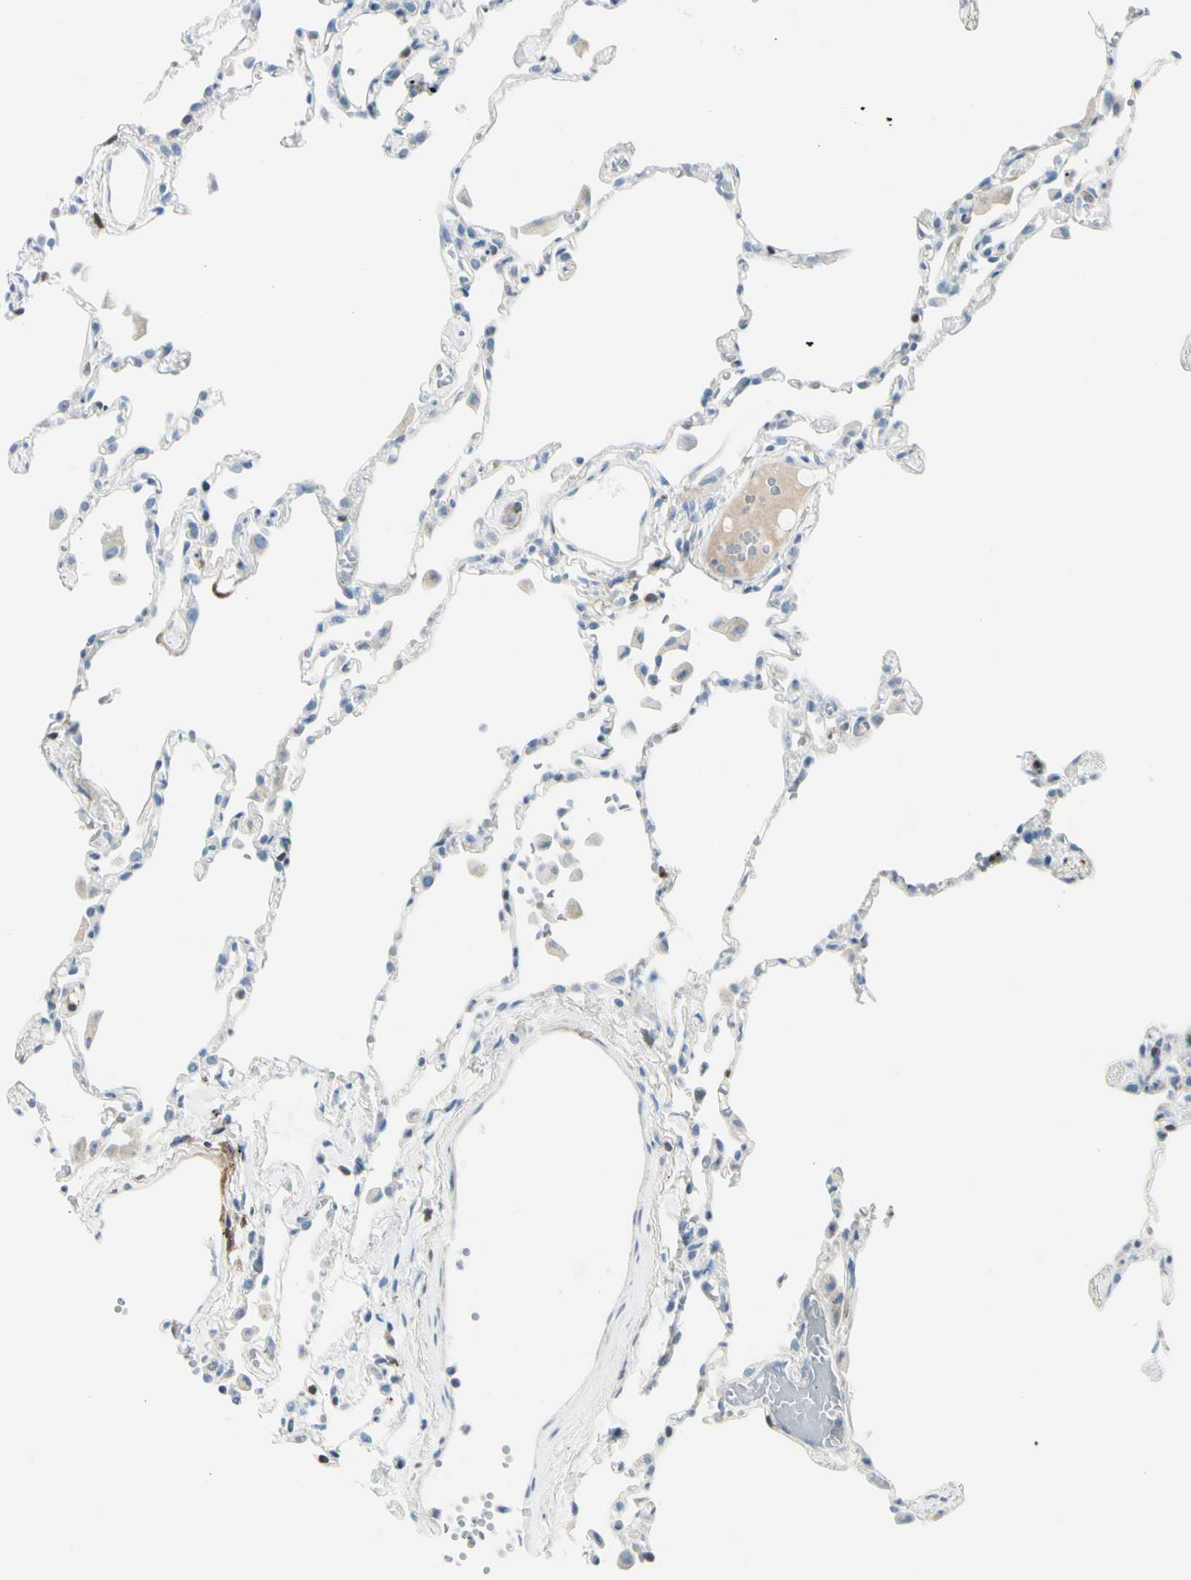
{"staining": {"intensity": "negative", "quantity": "none", "location": "none"}, "tissue": "lung", "cell_type": "Alveolar cells", "image_type": "normal", "snomed": [{"axis": "morphology", "description": "Normal tissue, NOS"}, {"axis": "topography", "description": "Lung"}], "caption": "Immunohistochemical staining of unremarkable lung displays no significant positivity in alveolar cells.", "gene": "TRAF1", "patient": {"sex": "female", "age": 49}}